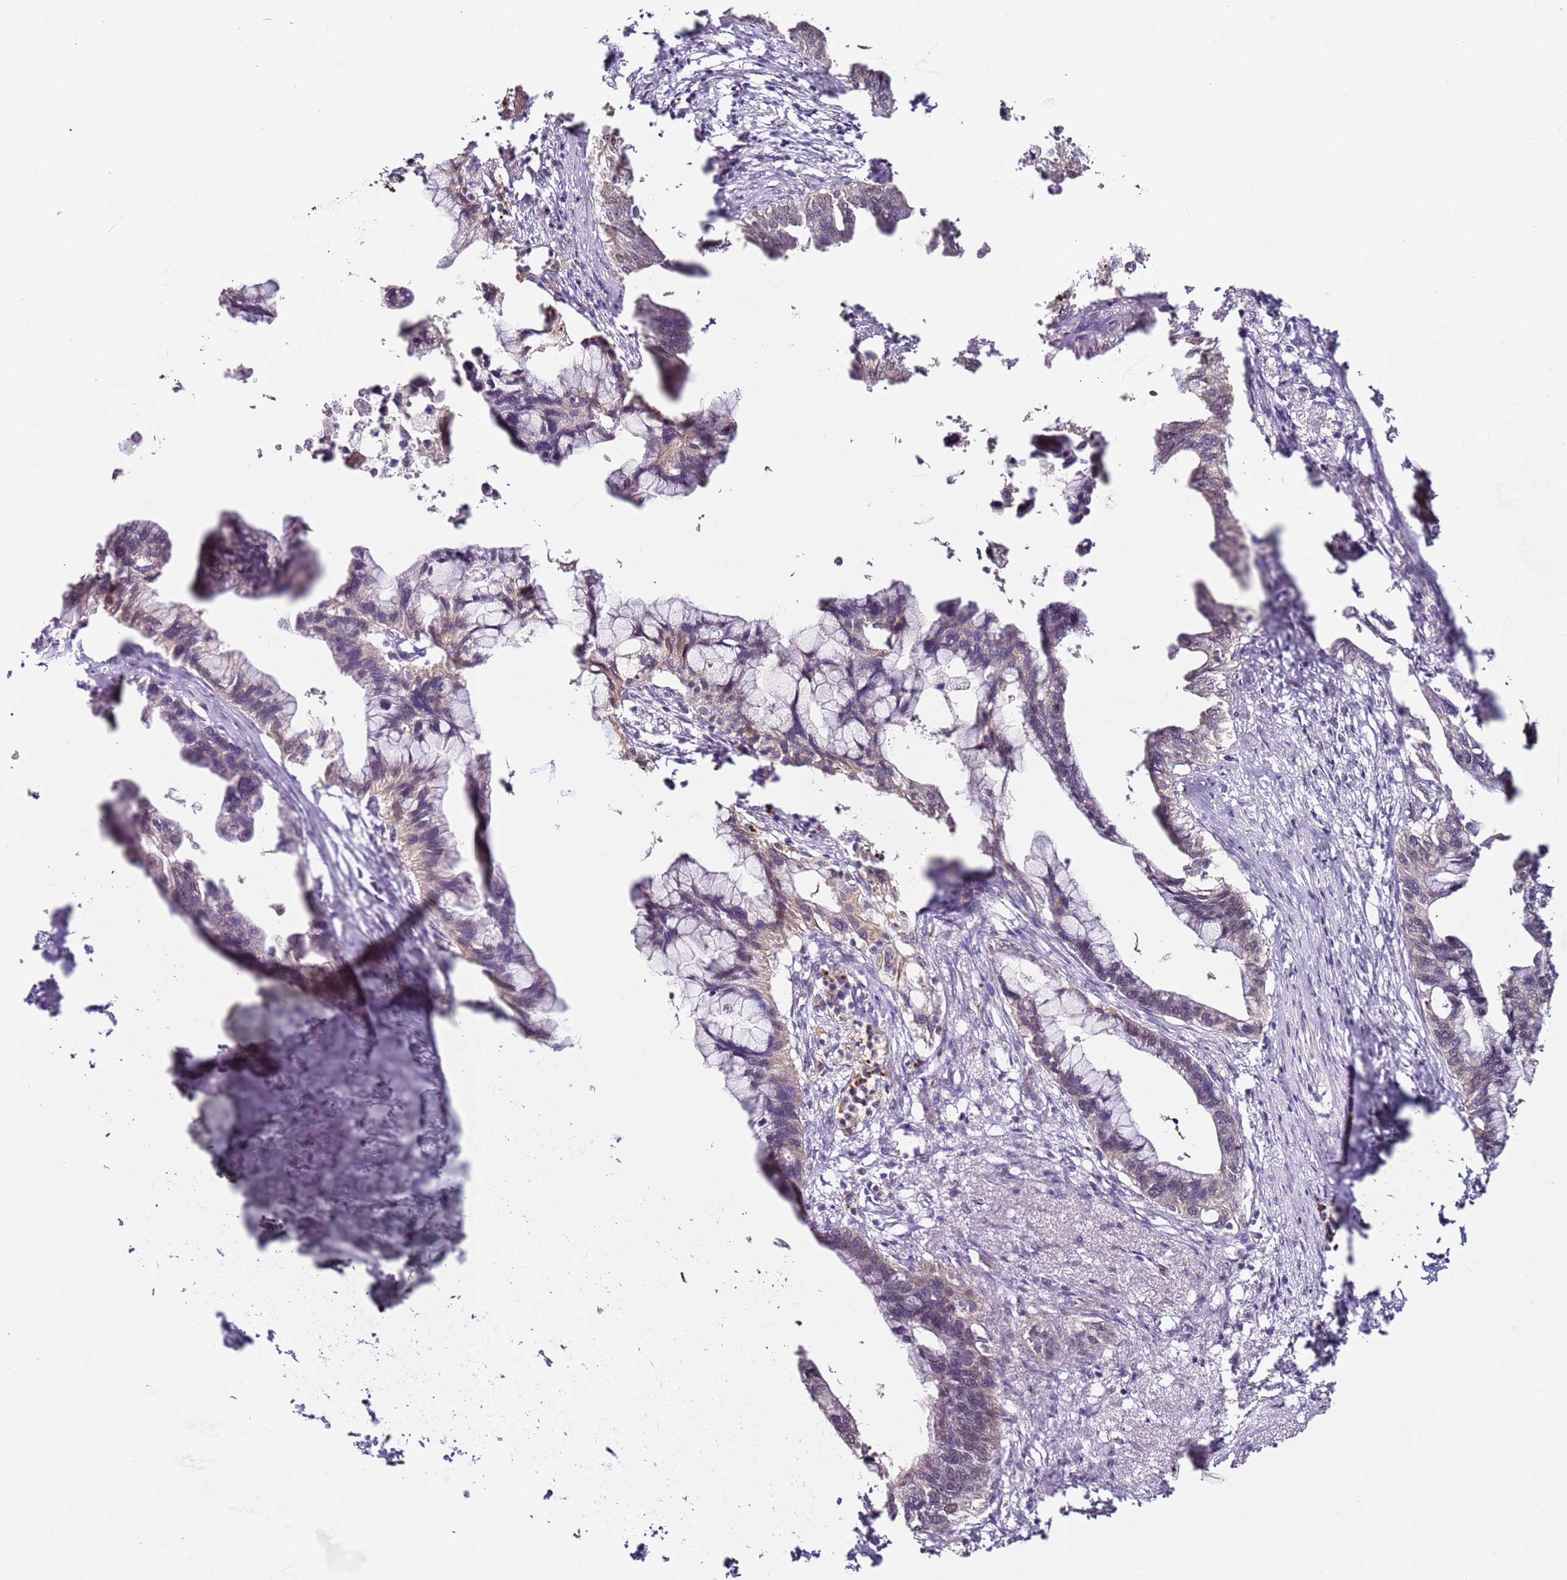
{"staining": {"intensity": "weak", "quantity": "<25%", "location": "cytoplasmic/membranous"}, "tissue": "pancreatic cancer", "cell_type": "Tumor cells", "image_type": "cancer", "snomed": [{"axis": "morphology", "description": "Adenocarcinoma, NOS"}, {"axis": "topography", "description": "Pancreas"}], "caption": "DAB immunohistochemical staining of adenocarcinoma (pancreatic) exhibits no significant positivity in tumor cells.", "gene": "MDH1", "patient": {"sex": "female", "age": 83}}